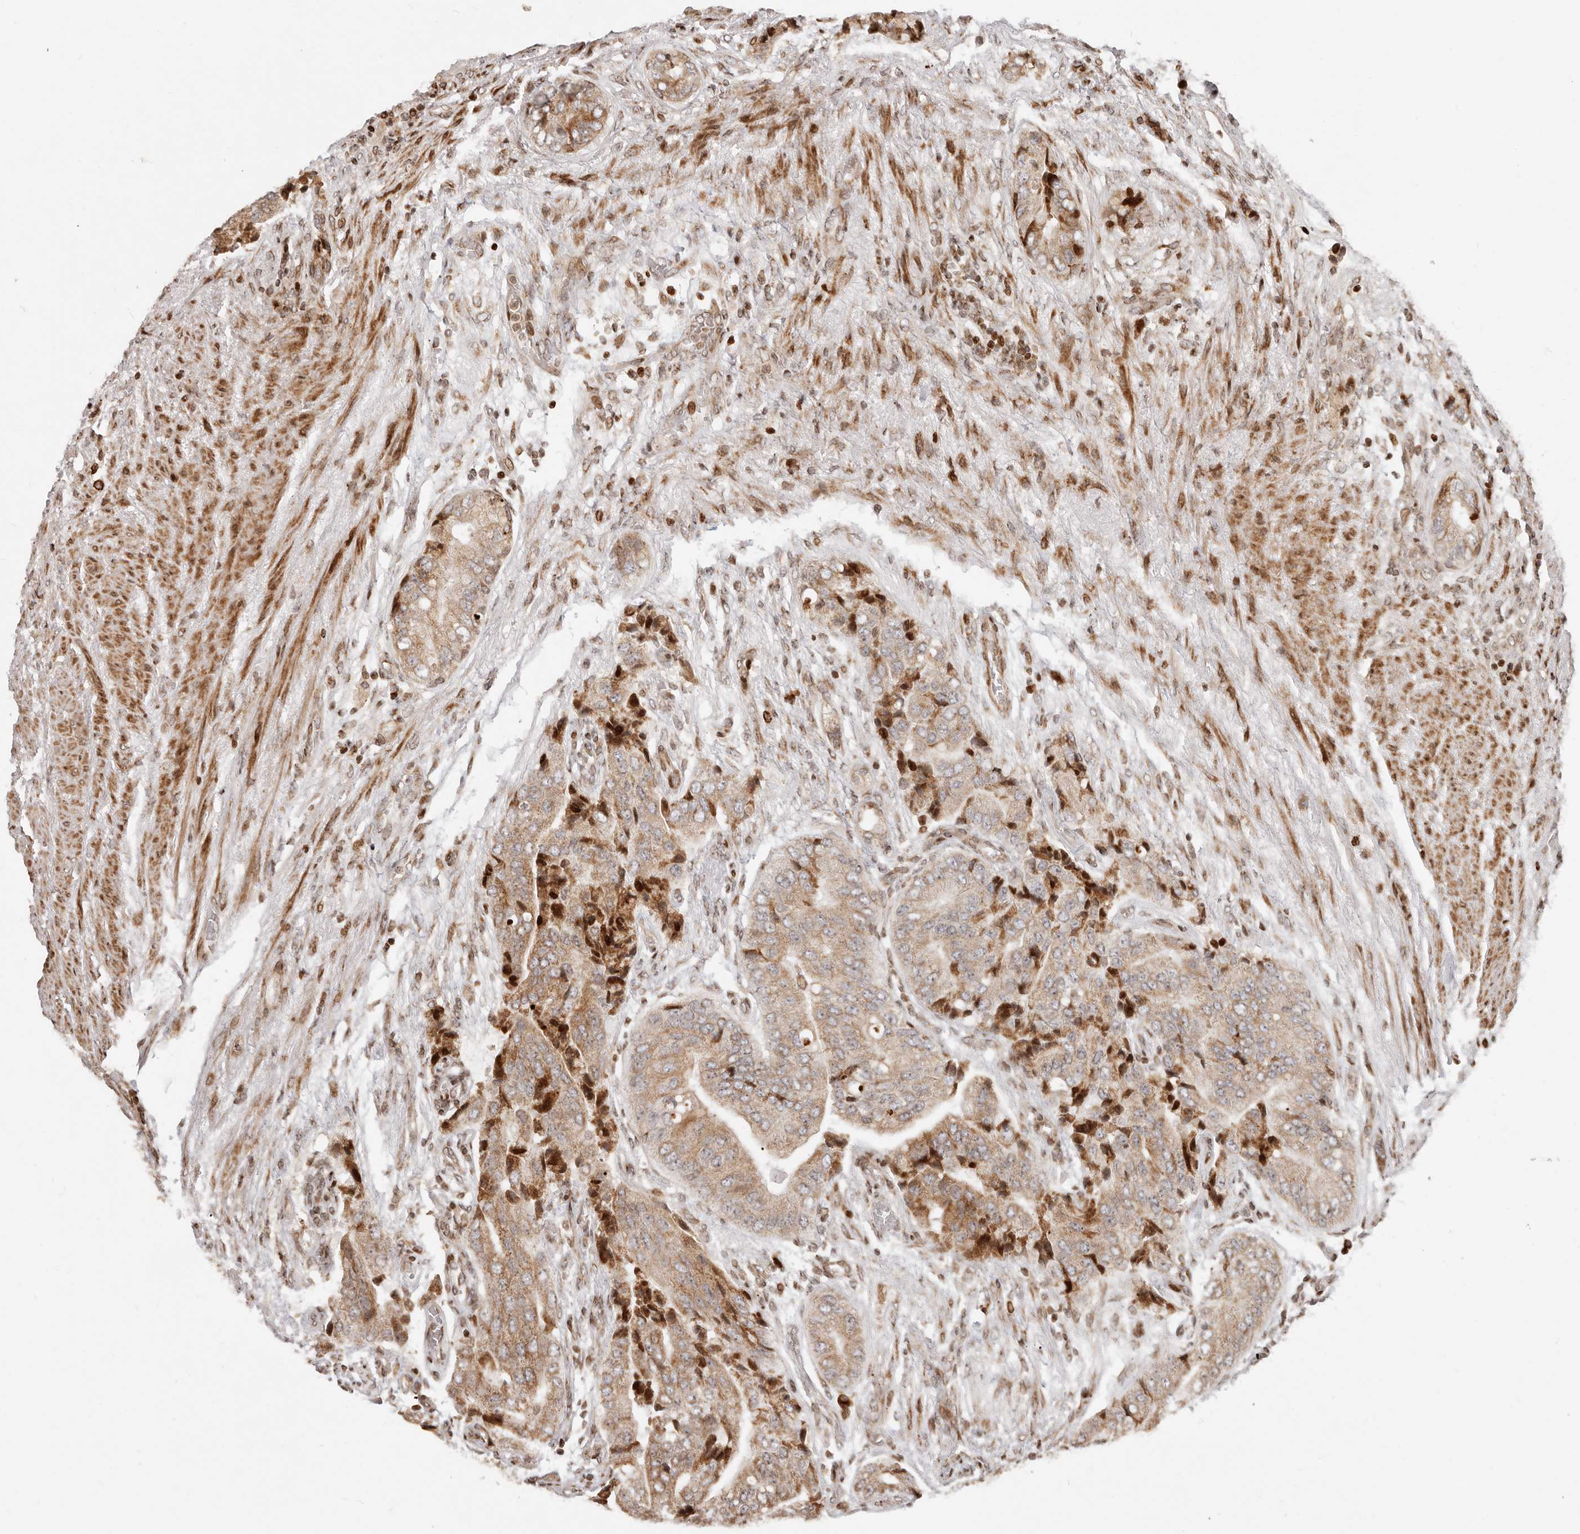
{"staining": {"intensity": "moderate", "quantity": ">75%", "location": "cytoplasmic/membranous"}, "tissue": "prostate cancer", "cell_type": "Tumor cells", "image_type": "cancer", "snomed": [{"axis": "morphology", "description": "Adenocarcinoma, High grade"}, {"axis": "topography", "description": "Prostate"}], "caption": "Tumor cells reveal moderate cytoplasmic/membranous expression in approximately >75% of cells in adenocarcinoma (high-grade) (prostate).", "gene": "TRIM4", "patient": {"sex": "male", "age": 70}}